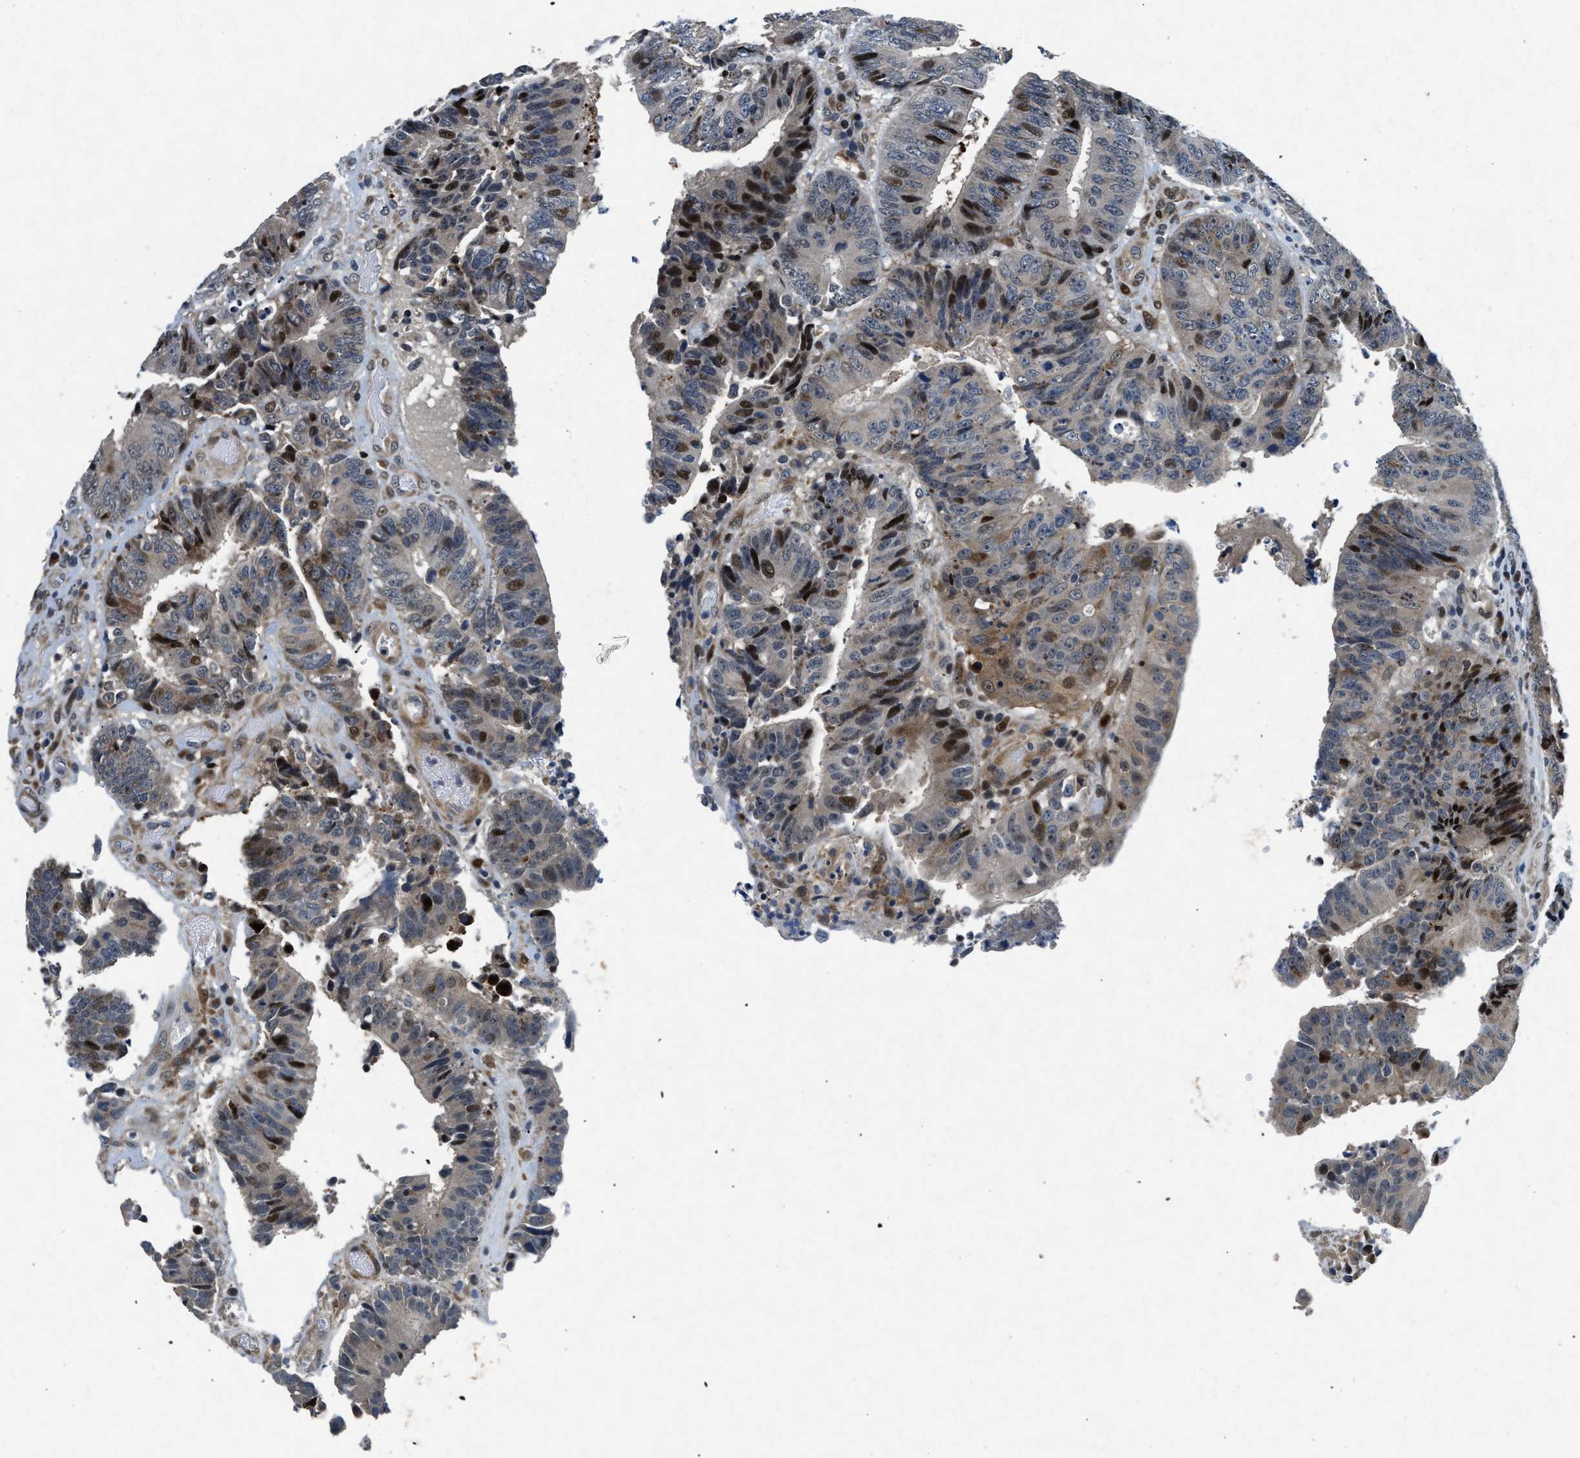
{"staining": {"intensity": "strong", "quantity": "<25%", "location": "nuclear"}, "tissue": "colorectal cancer", "cell_type": "Tumor cells", "image_type": "cancer", "snomed": [{"axis": "morphology", "description": "Adenocarcinoma, NOS"}, {"axis": "topography", "description": "Rectum"}], "caption": "Immunohistochemical staining of human colorectal cancer shows medium levels of strong nuclear protein expression in about <25% of tumor cells.", "gene": "PHLDA1", "patient": {"sex": "male", "age": 72}}